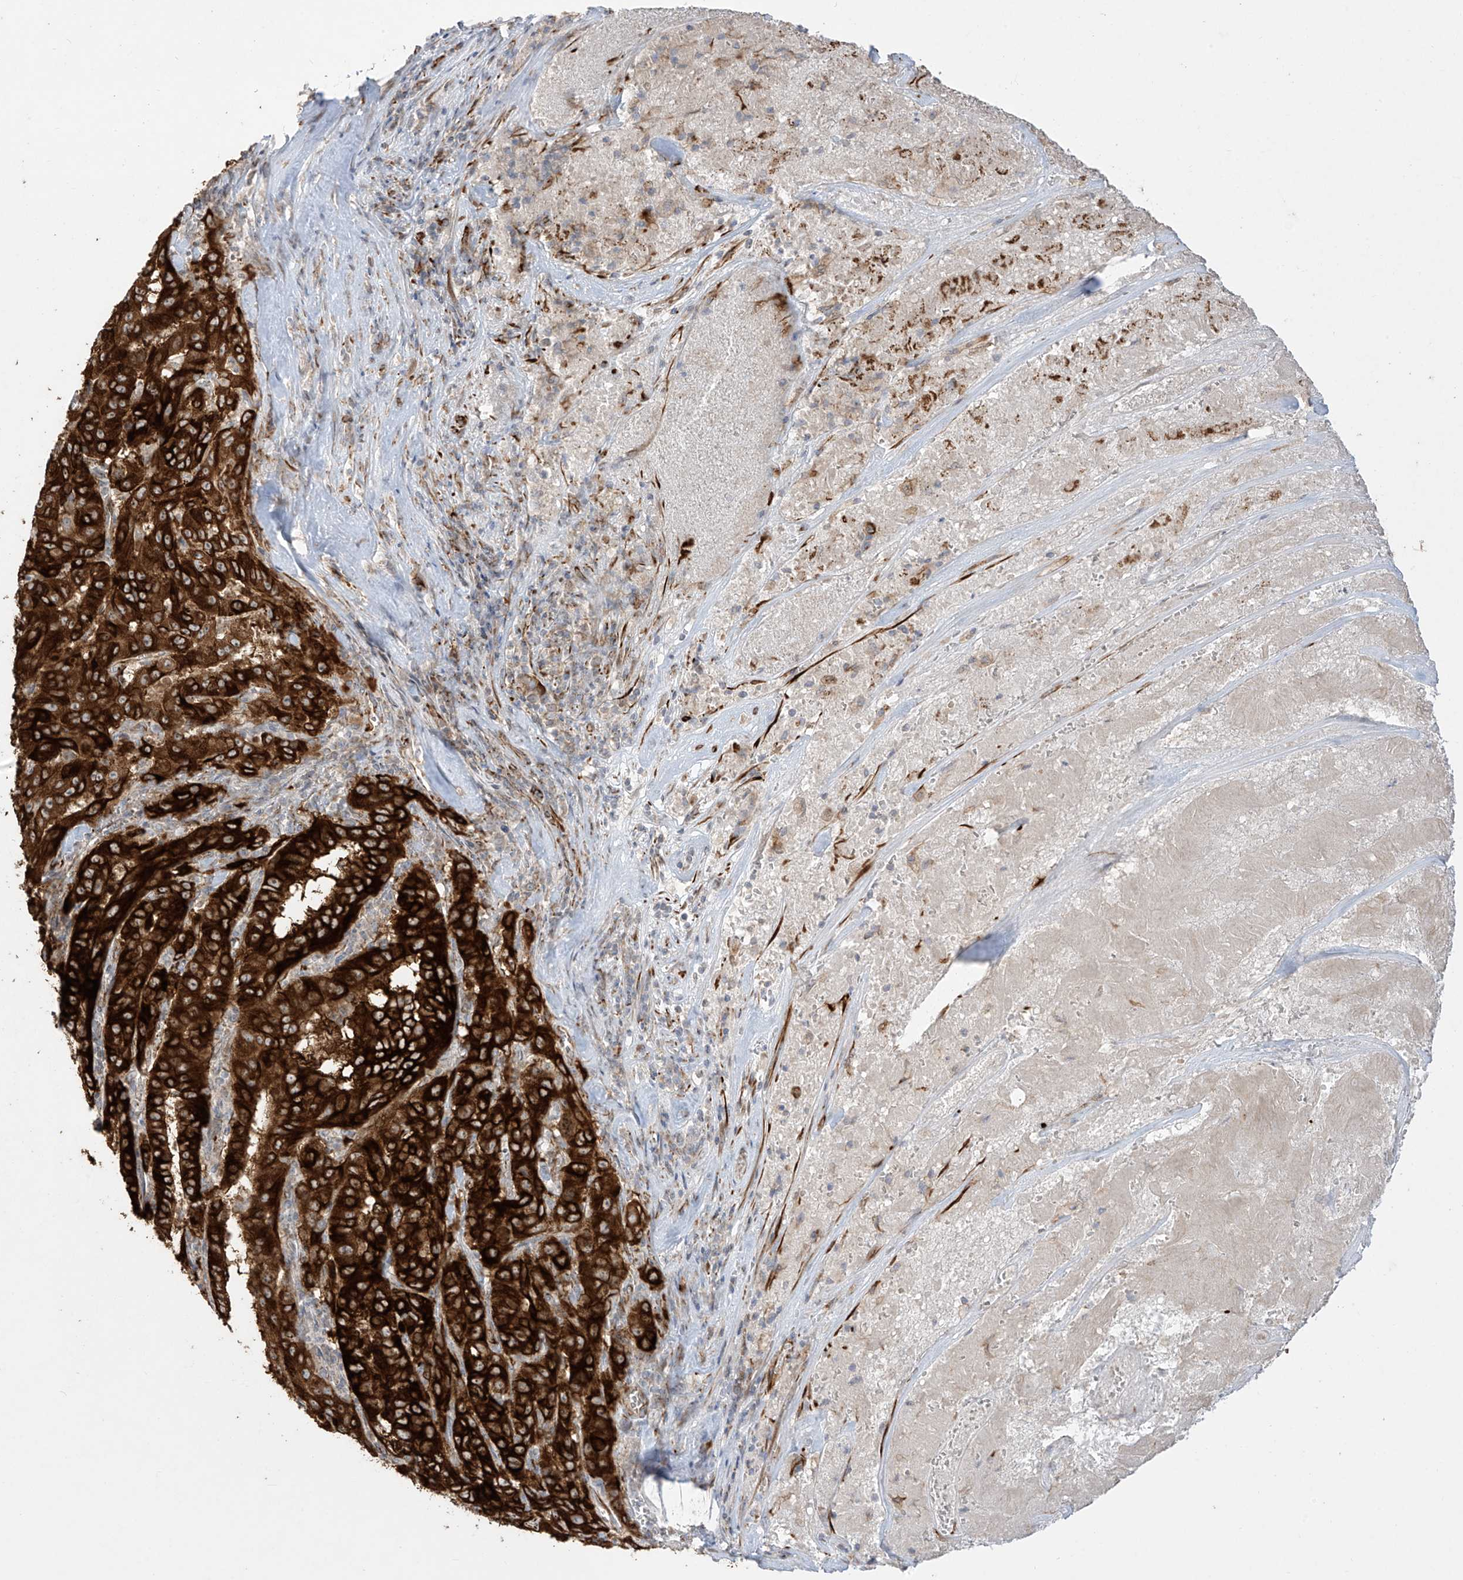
{"staining": {"intensity": "strong", "quantity": ">75%", "location": "cytoplasmic/membranous"}, "tissue": "pancreatic cancer", "cell_type": "Tumor cells", "image_type": "cancer", "snomed": [{"axis": "morphology", "description": "Adenocarcinoma, NOS"}, {"axis": "topography", "description": "Pancreas"}], "caption": "Pancreatic adenocarcinoma was stained to show a protein in brown. There is high levels of strong cytoplasmic/membranous positivity in approximately >75% of tumor cells.", "gene": "DCDC2", "patient": {"sex": "male", "age": 63}}